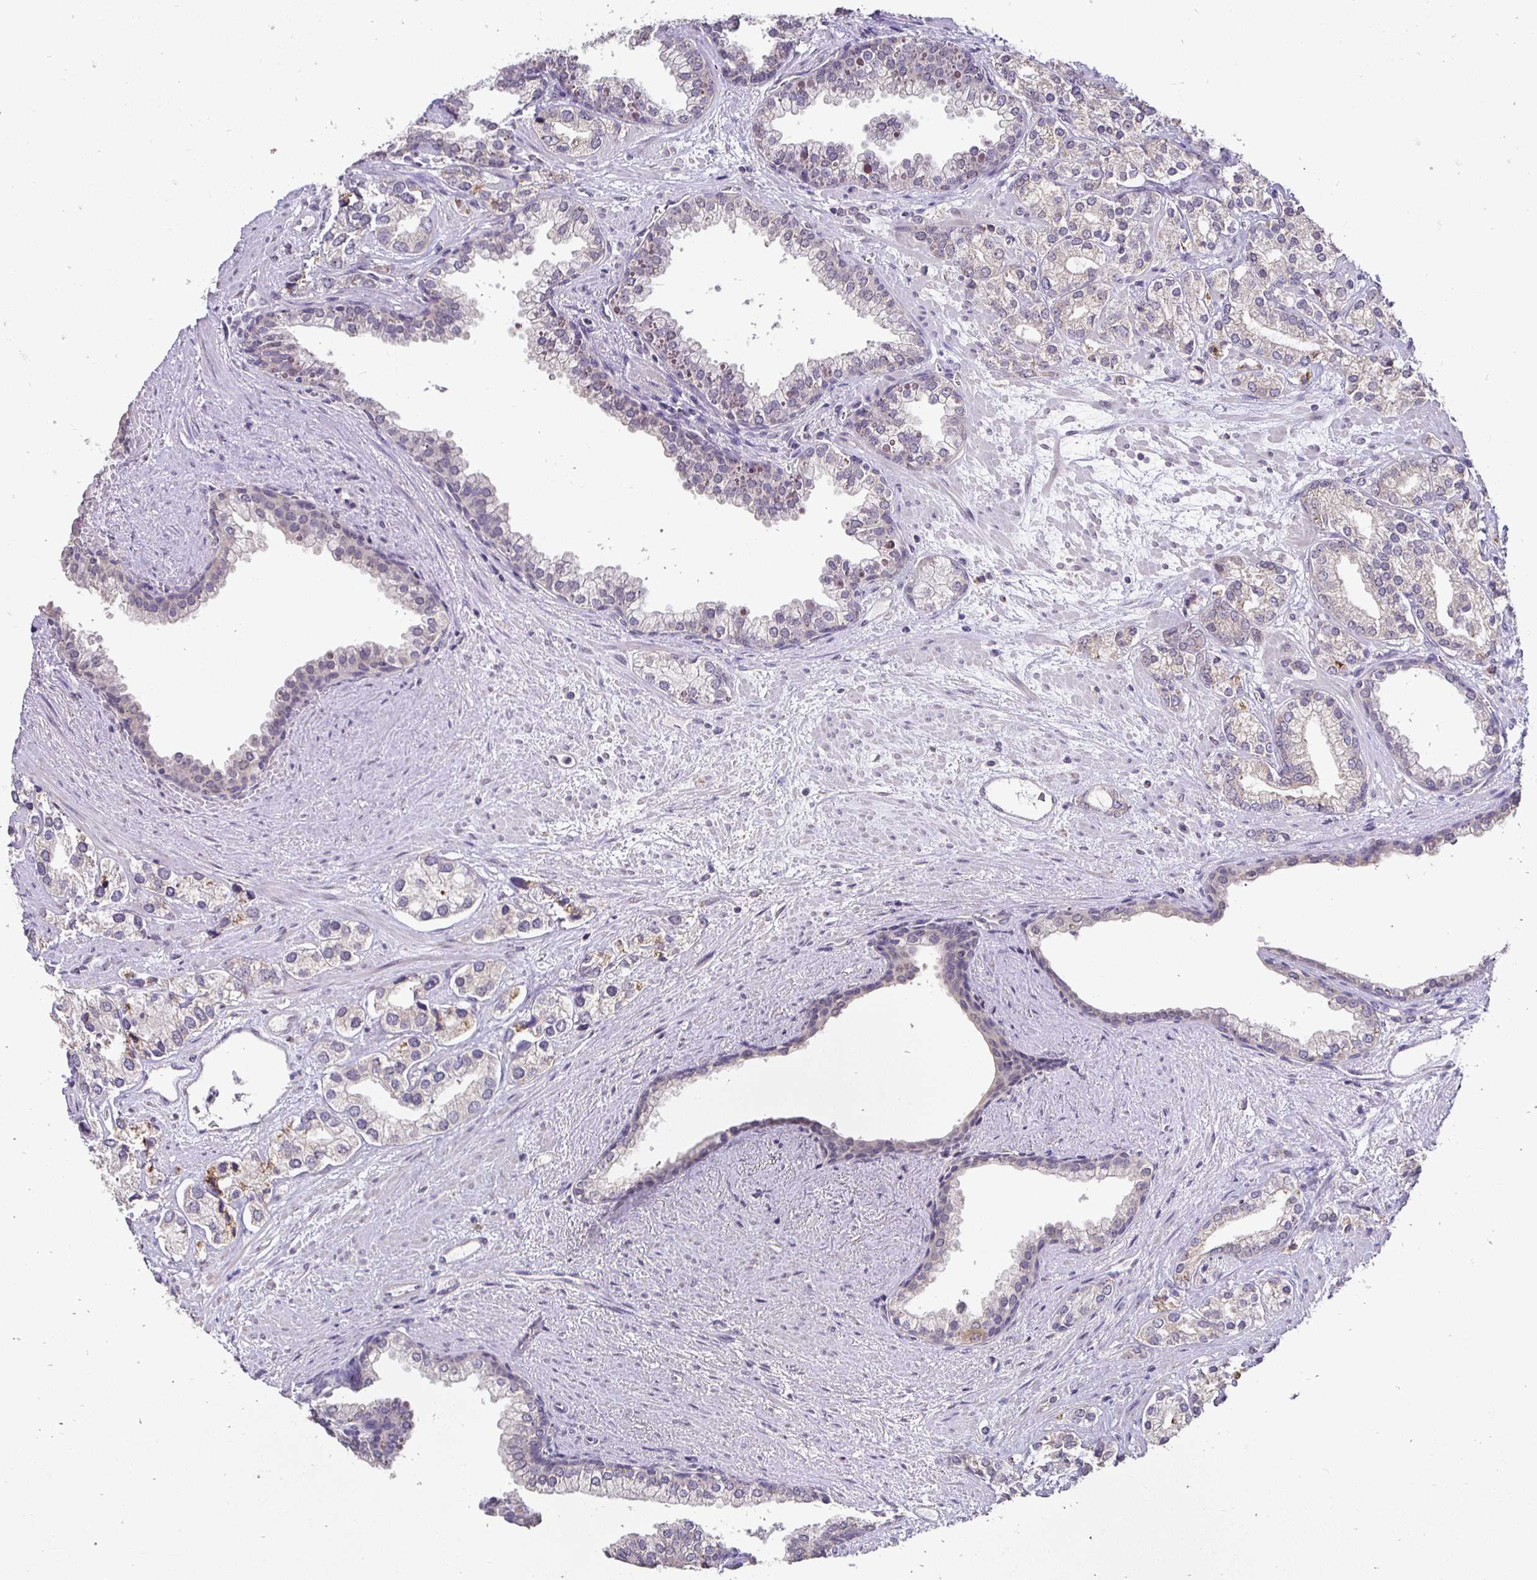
{"staining": {"intensity": "moderate", "quantity": "<25%", "location": "cytoplasmic/membranous"}, "tissue": "prostate cancer", "cell_type": "Tumor cells", "image_type": "cancer", "snomed": [{"axis": "morphology", "description": "Adenocarcinoma, High grade"}, {"axis": "topography", "description": "Prostate"}], "caption": "Moderate cytoplasmic/membranous protein expression is appreciated in approximately <25% of tumor cells in adenocarcinoma (high-grade) (prostate).", "gene": "RHEBL1", "patient": {"sex": "male", "age": 58}}